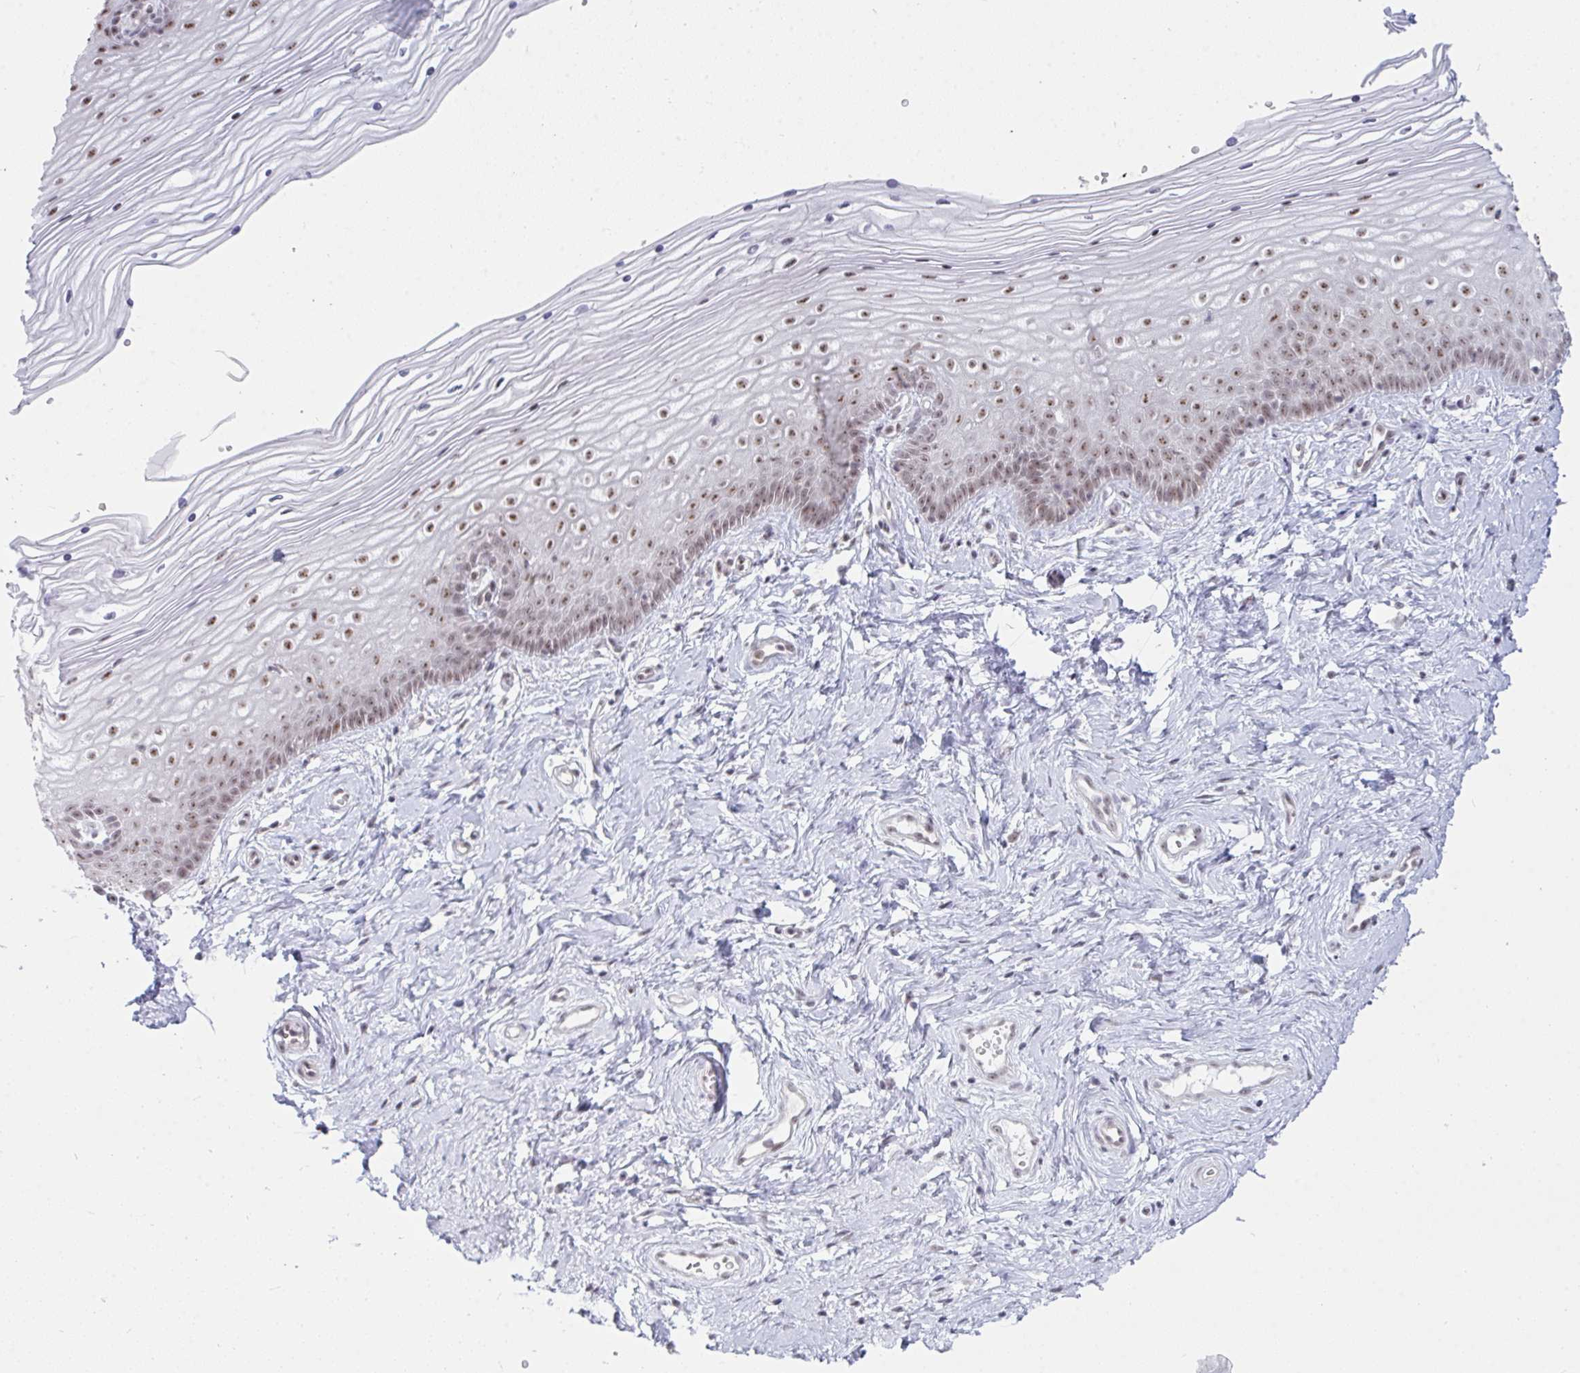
{"staining": {"intensity": "moderate", "quantity": ">75%", "location": "nuclear"}, "tissue": "vagina", "cell_type": "Squamous epithelial cells", "image_type": "normal", "snomed": [{"axis": "morphology", "description": "Normal tissue, NOS"}, {"axis": "topography", "description": "Vagina"}], "caption": "Immunohistochemical staining of benign human vagina displays moderate nuclear protein positivity in approximately >75% of squamous epithelial cells.", "gene": "PRR14", "patient": {"sex": "female", "age": 38}}